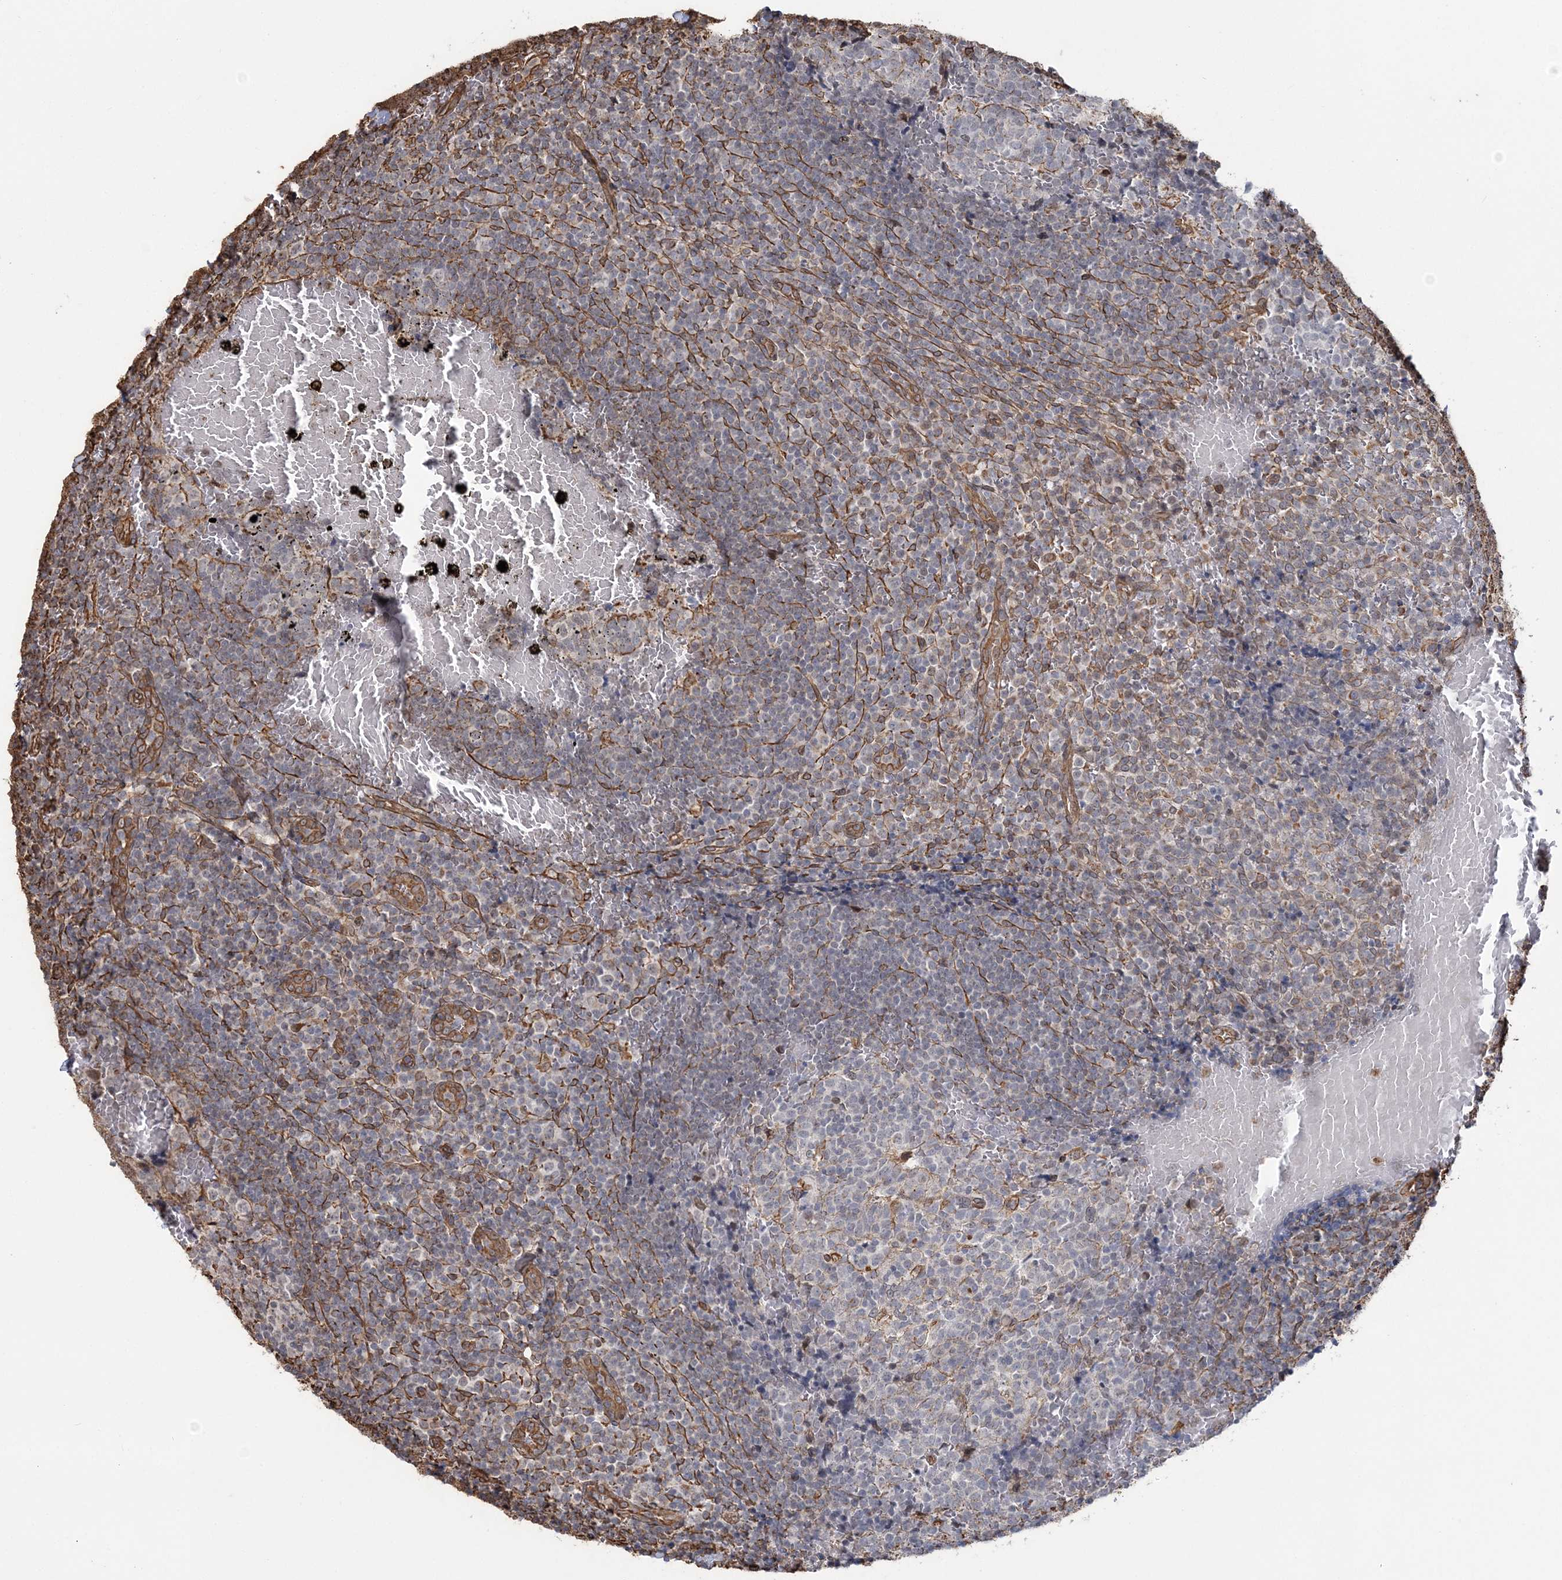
{"staining": {"intensity": "negative", "quantity": "none", "location": "none"}, "tissue": "tonsil", "cell_type": "Germinal center cells", "image_type": "normal", "snomed": [{"axis": "morphology", "description": "Normal tissue, NOS"}, {"axis": "topography", "description": "Tonsil"}], "caption": "IHC image of unremarkable human tonsil stained for a protein (brown), which demonstrates no positivity in germinal center cells. (Brightfield microscopy of DAB (3,3'-diaminobenzidine) immunohistochemistry (IHC) at high magnification).", "gene": "ATP11B", "patient": {"sex": "female", "age": 19}}